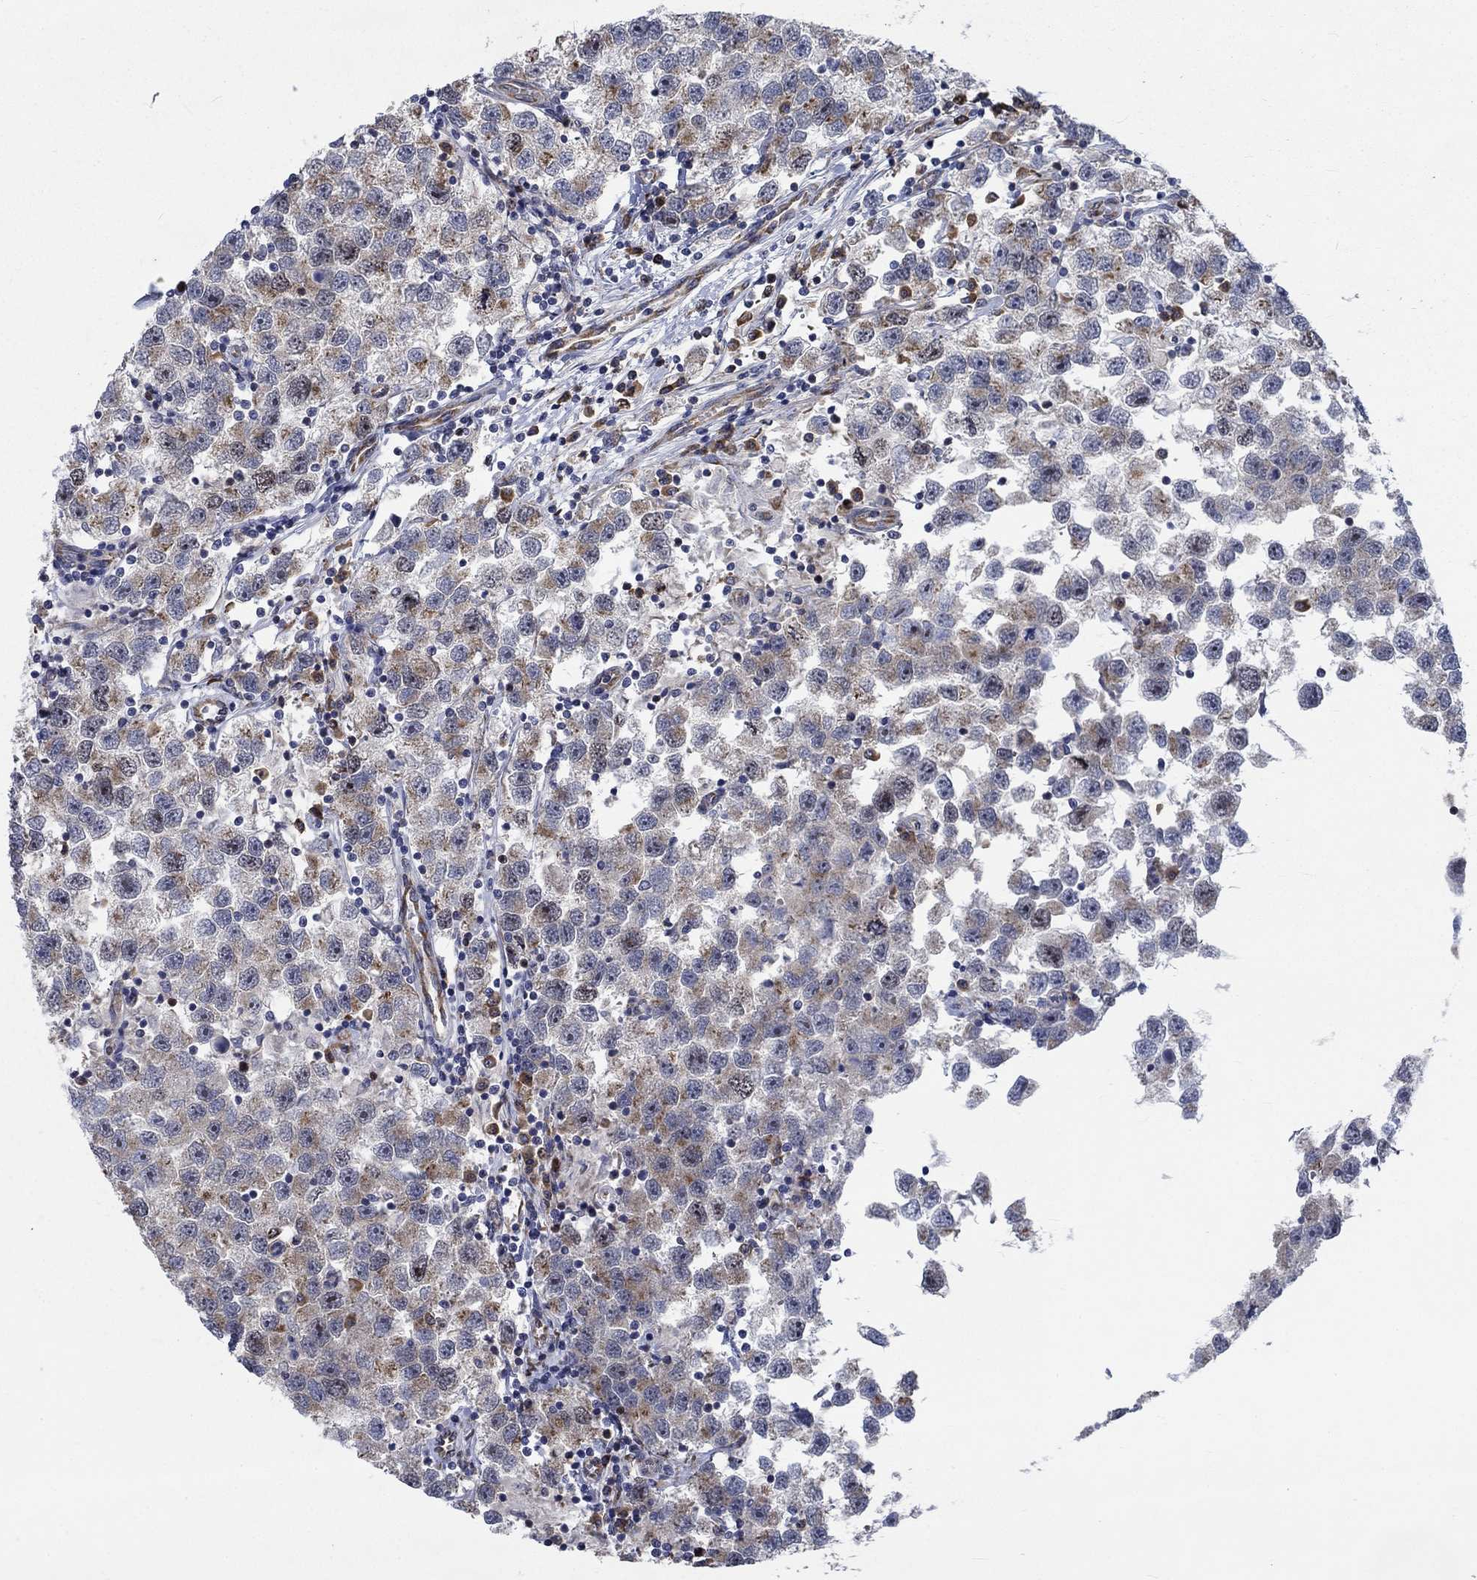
{"staining": {"intensity": "moderate", "quantity": "25%-75%", "location": "cytoplasmic/membranous"}, "tissue": "testis cancer", "cell_type": "Tumor cells", "image_type": "cancer", "snomed": [{"axis": "morphology", "description": "Seminoma, NOS"}, {"axis": "topography", "description": "Testis"}], "caption": "The immunohistochemical stain highlights moderate cytoplasmic/membranous positivity in tumor cells of seminoma (testis) tissue.", "gene": "MMP24", "patient": {"sex": "male", "age": 26}}